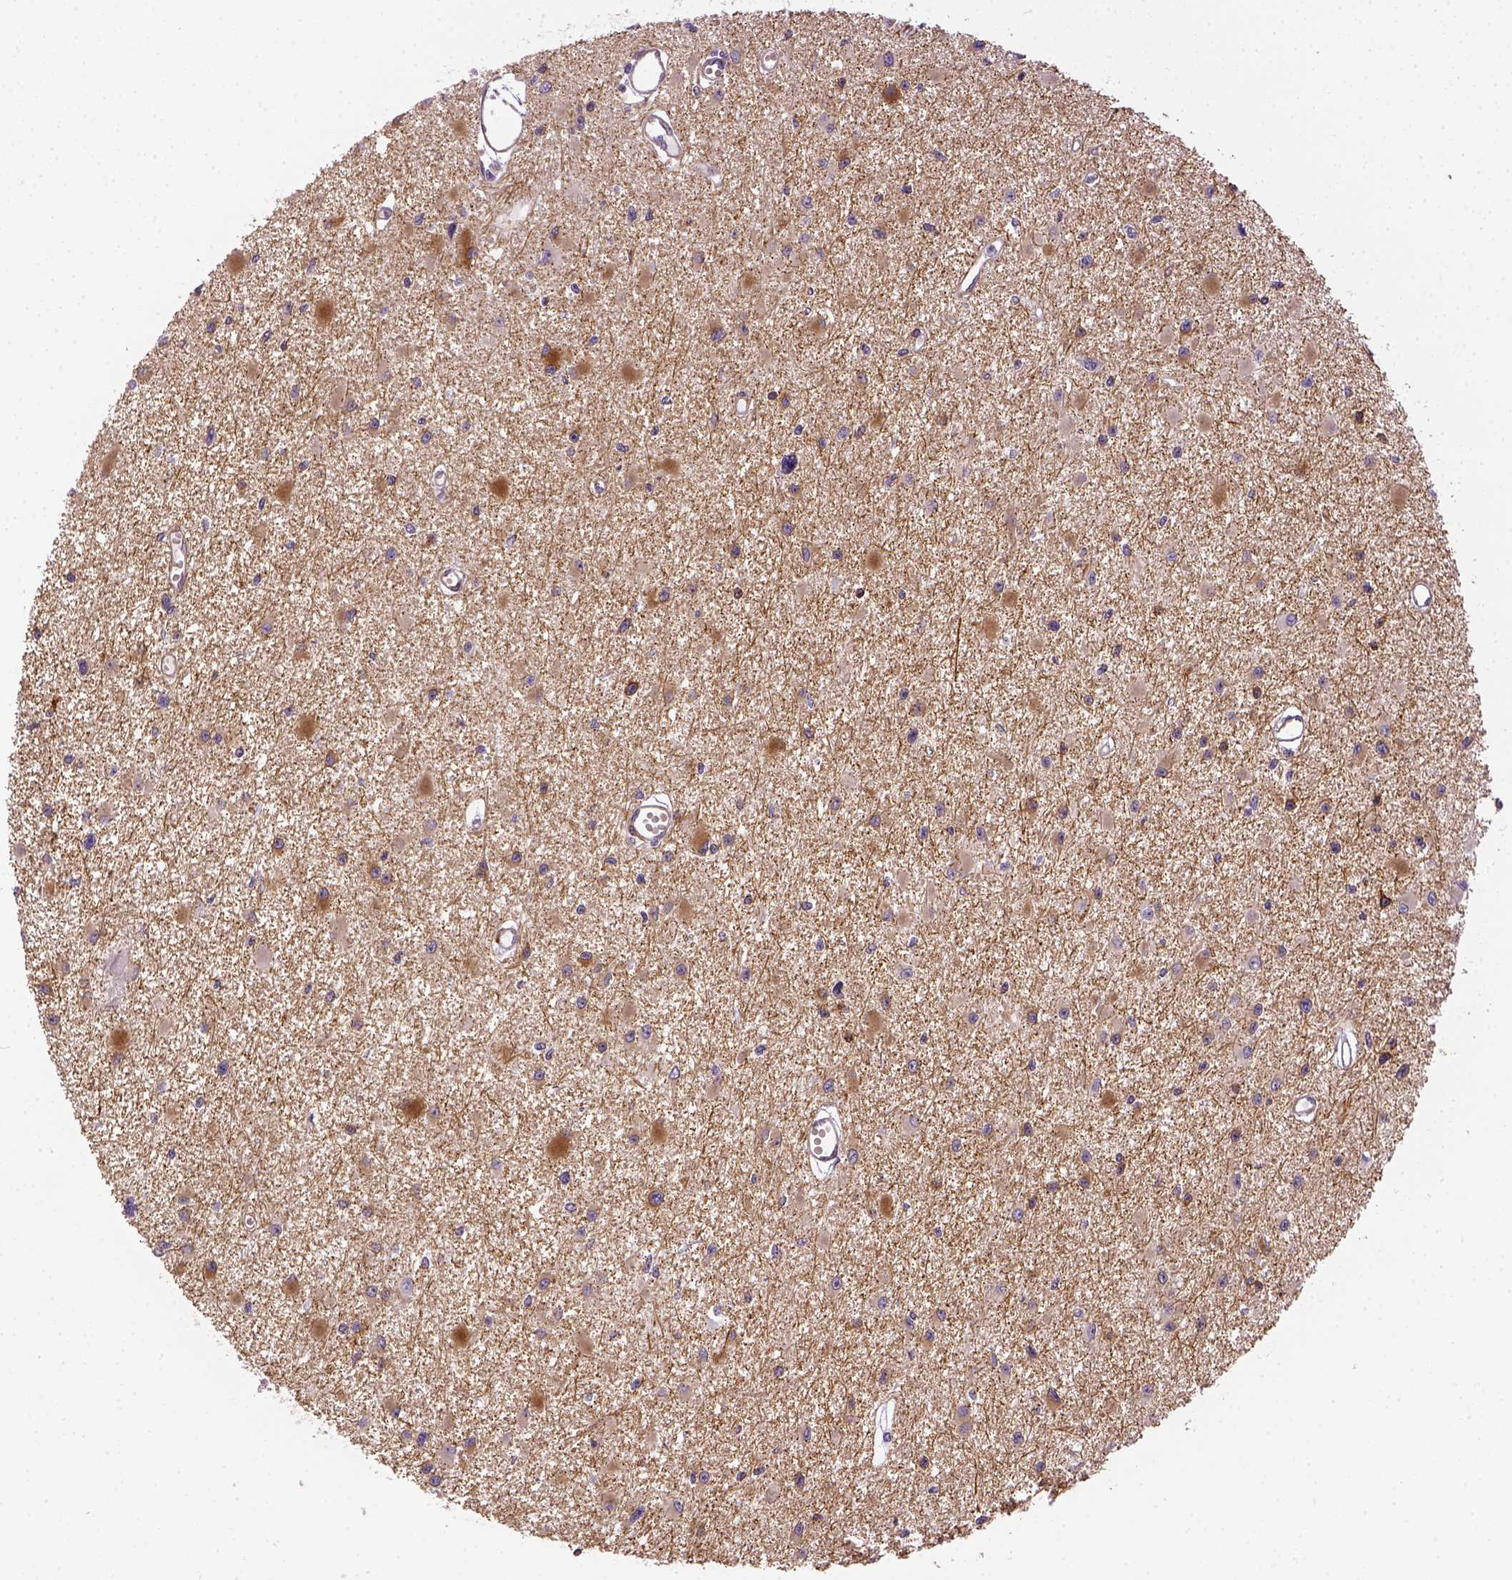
{"staining": {"intensity": "moderate", "quantity": "<25%", "location": "cytoplasmic/membranous"}, "tissue": "glioma", "cell_type": "Tumor cells", "image_type": "cancer", "snomed": [{"axis": "morphology", "description": "Glioma, malignant, High grade"}, {"axis": "topography", "description": "Brain"}], "caption": "The photomicrograph demonstrates a brown stain indicating the presence of a protein in the cytoplasmic/membranous of tumor cells in malignant high-grade glioma. The staining is performed using DAB brown chromogen to label protein expression. The nuclei are counter-stained blue using hematoxylin.", "gene": "KAZN", "patient": {"sex": "male", "age": 54}}